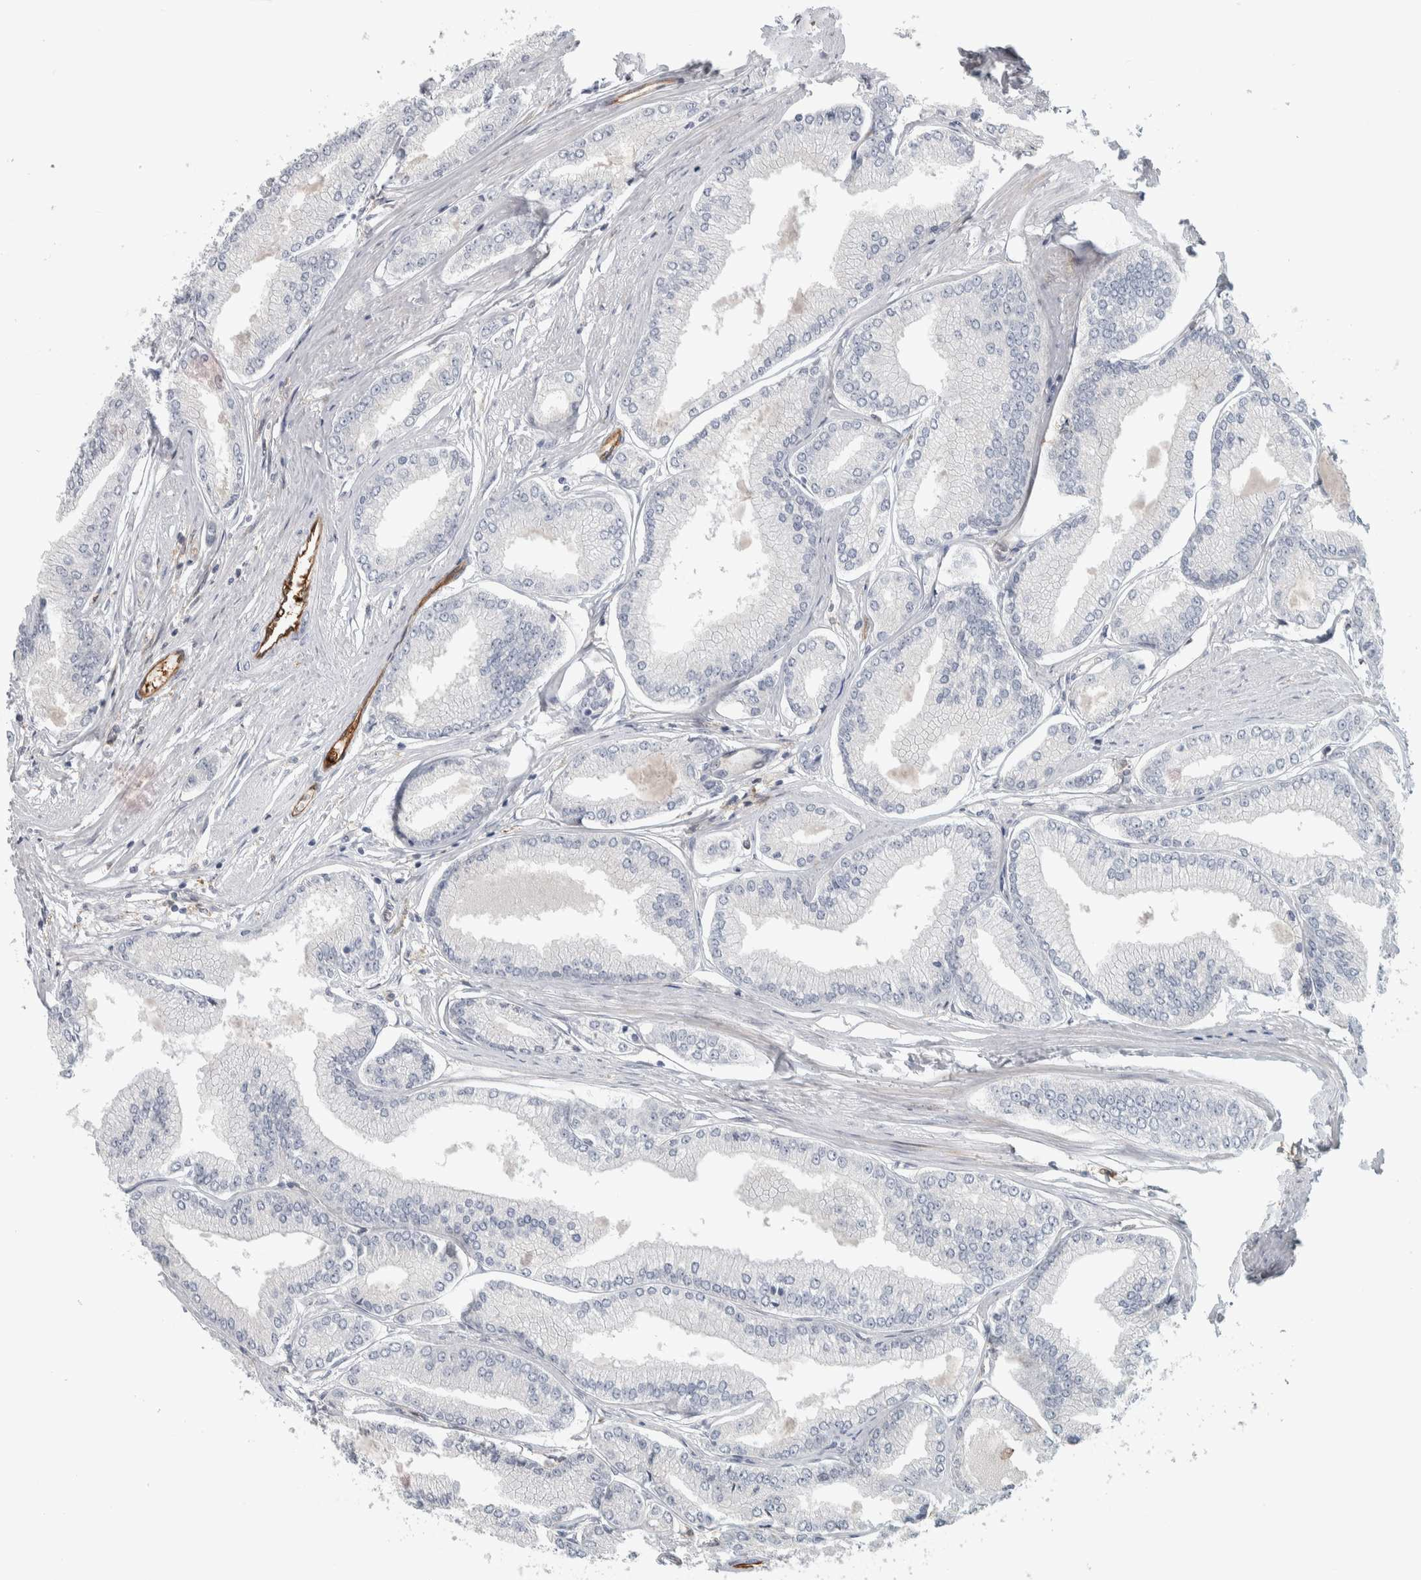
{"staining": {"intensity": "negative", "quantity": "none", "location": "none"}, "tissue": "prostate cancer", "cell_type": "Tumor cells", "image_type": "cancer", "snomed": [{"axis": "morphology", "description": "Adenocarcinoma, Low grade"}, {"axis": "topography", "description": "Prostate"}], "caption": "High magnification brightfield microscopy of prostate cancer (adenocarcinoma (low-grade)) stained with DAB (3,3'-diaminobenzidine) (brown) and counterstained with hematoxylin (blue): tumor cells show no significant staining.", "gene": "MSL1", "patient": {"sex": "male", "age": 52}}